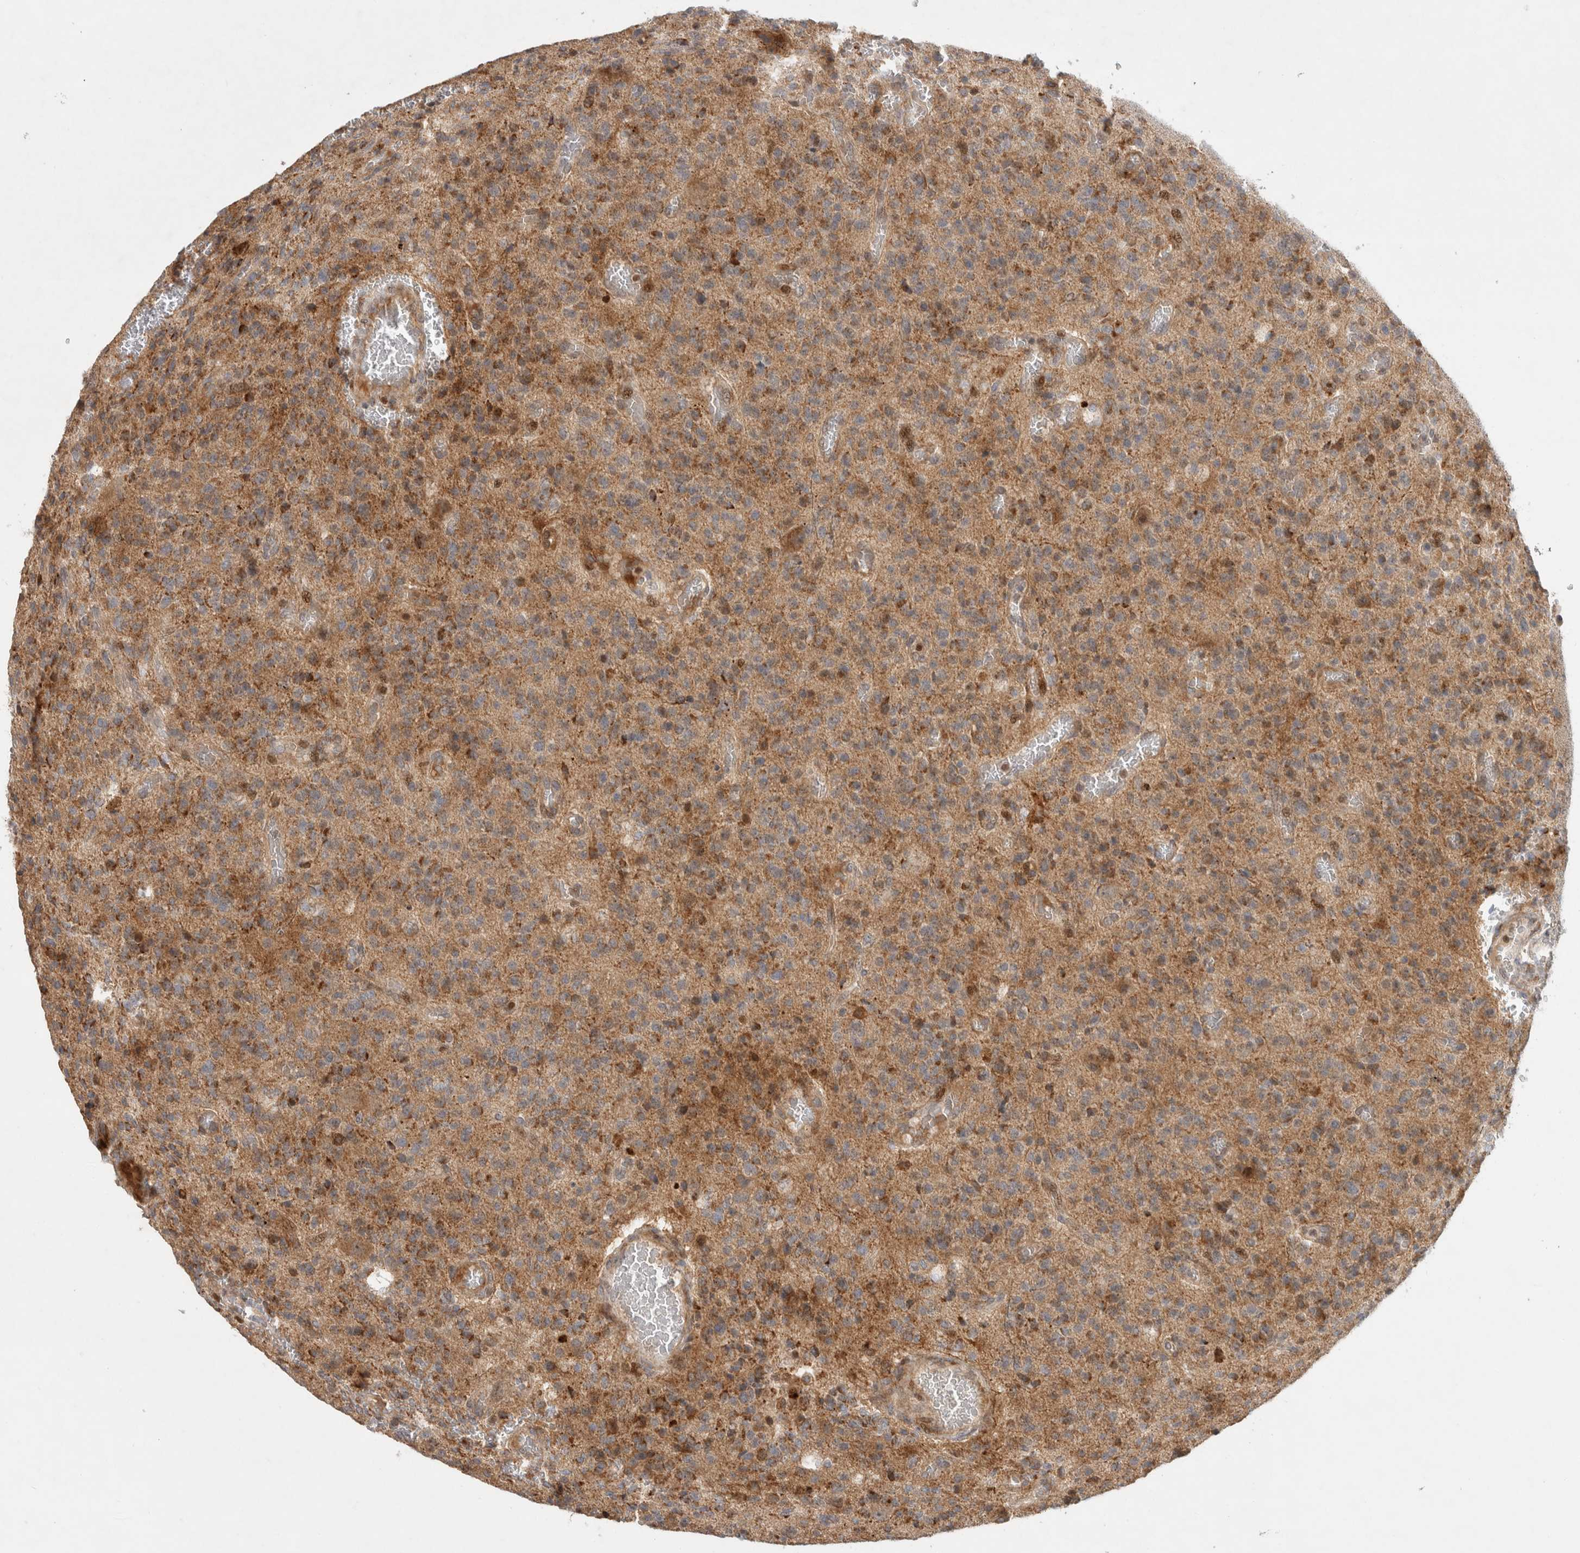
{"staining": {"intensity": "weak", "quantity": "25%-75%", "location": "cytoplasmic/membranous"}, "tissue": "glioma", "cell_type": "Tumor cells", "image_type": "cancer", "snomed": [{"axis": "morphology", "description": "Glioma, malignant, High grade"}, {"axis": "topography", "description": "Brain"}], "caption": "Malignant glioma (high-grade) tissue displays weak cytoplasmic/membranous staining in about 25%-75% of tumor cells, visualized by immunohistochemistry. The staining is performed using DAB (3,3'-diaminobenzidine) brown chromogen to label protein expression. The nuclei are counter-stained blue using hematoxylin.", "gene": "INSRR", "patient": {"sex": "male", "age": 34}}